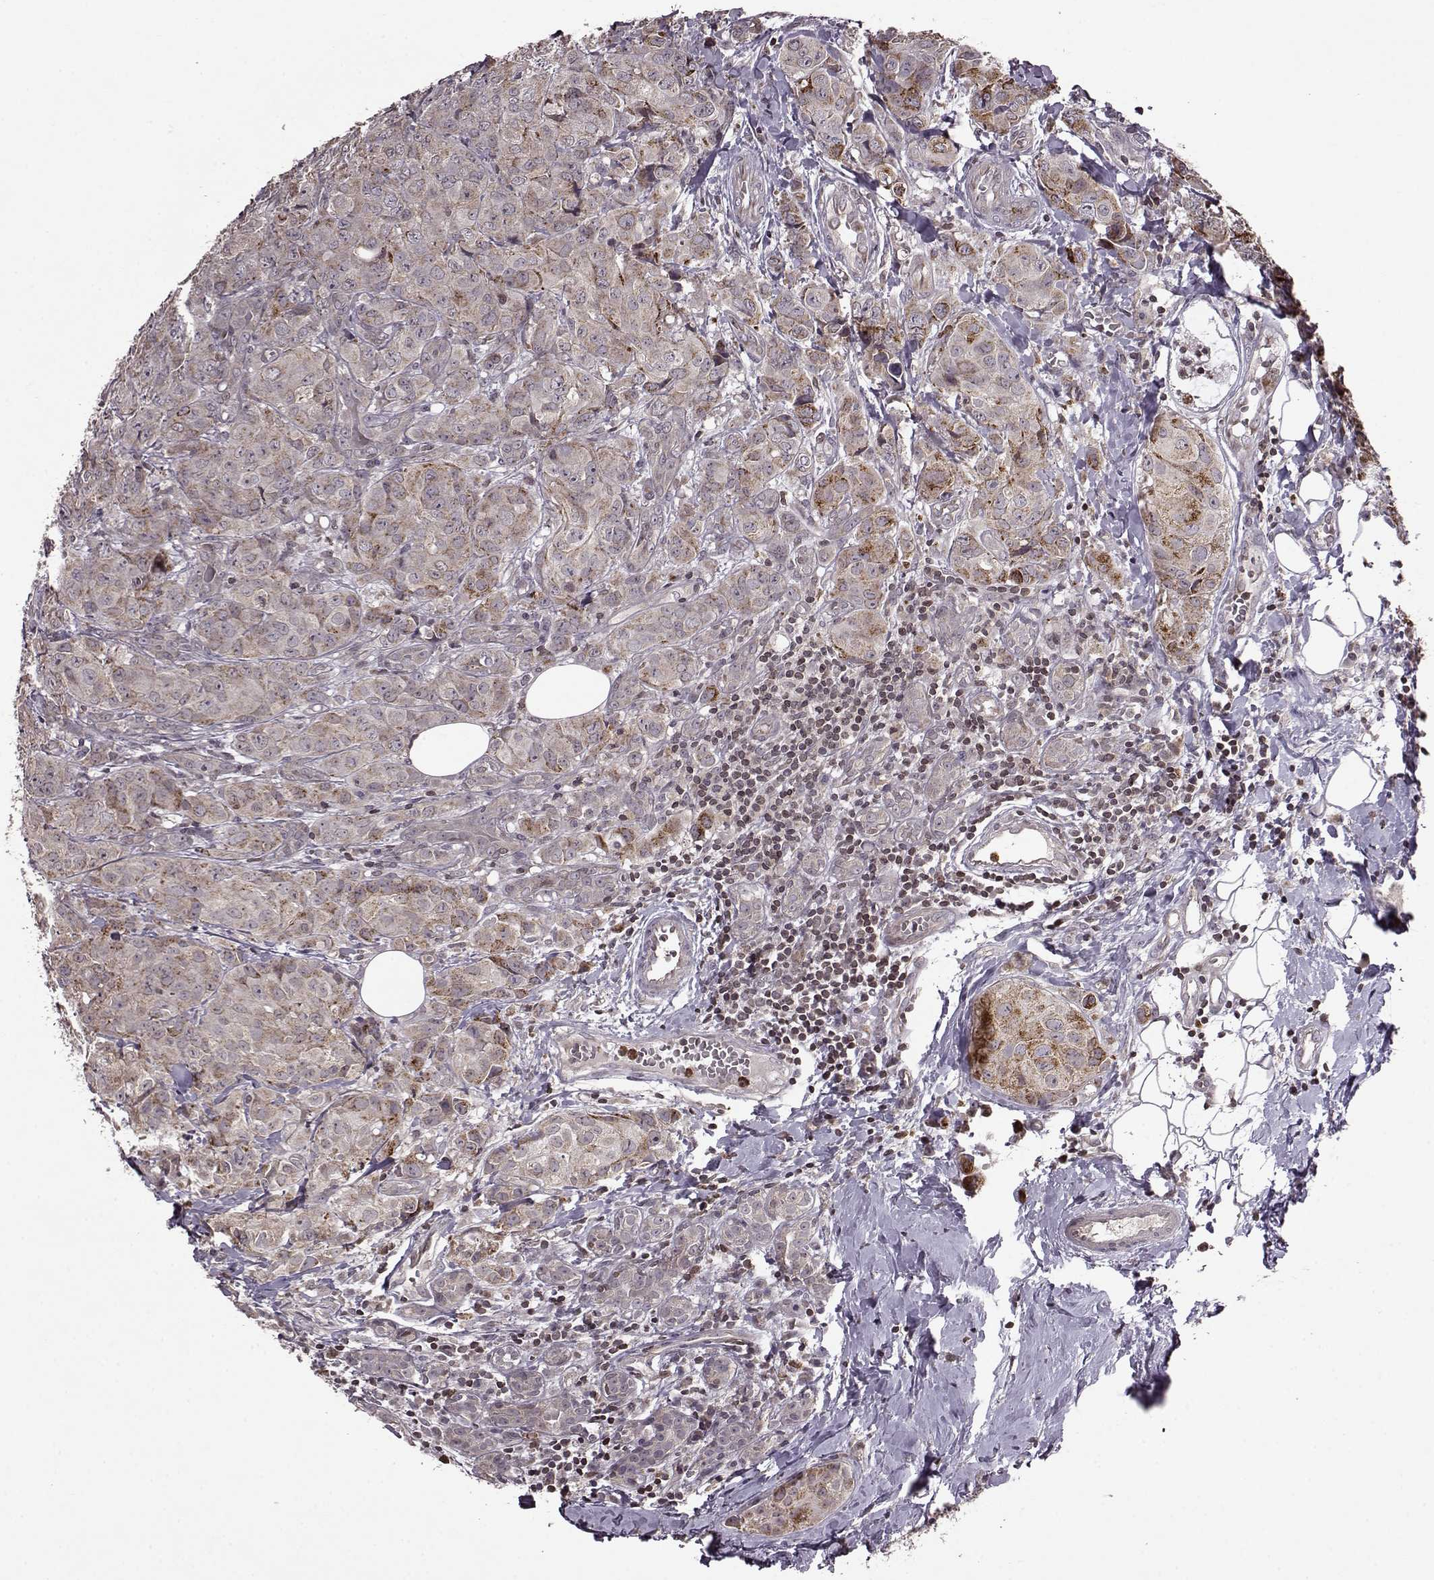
{"staining": {"intensity": "moderate", "quantity": "<25%", "location": "cytoplasmic/membranous"}, "tissue": "breast cancer", "cell_type": "Tumor cells", "image_type": "cancer", "snomed": [{"axis": "morphology", "description": "Duct carcinoma"}, {"axis": "topography", "description": "Breast"}], "caption": "Brown immunohistochemical staining in invasive ductal carcinoma (breast) displays moderate cytoplasmic/membranous staining in approximately <25% of tumor cells. (DAB IHC, brown staining for protein, blue staining for nuclei).", "gene": "TRMU", "patient": {"sex": "female", "age": 43}}